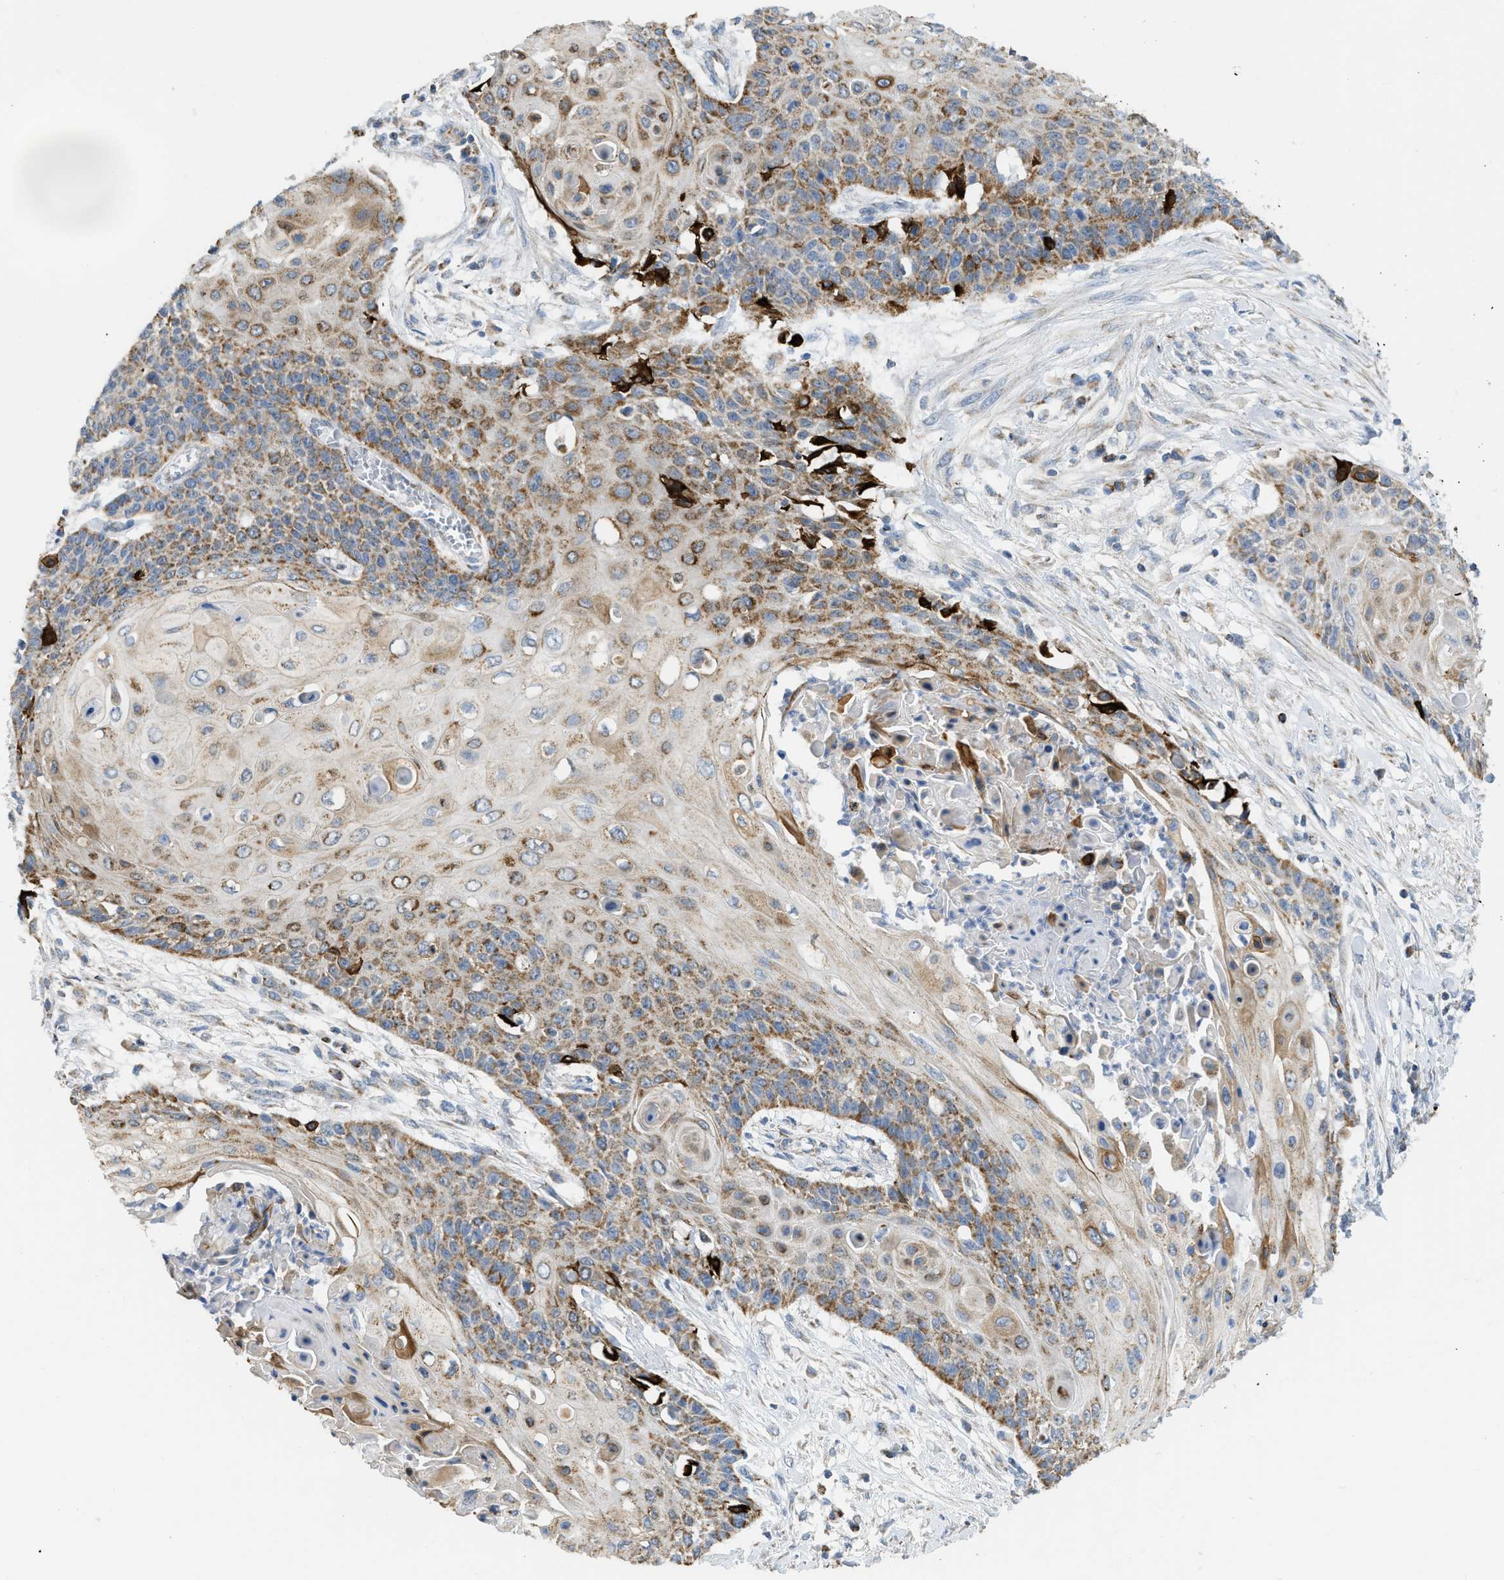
{"staining": {"intensity": "moderate", "quantity": "25%-75%", "location": "cytoplasmic/membranous"}, "tissue": "cervical cancer", "cell_type": "Tumor cells", "image_type": "cancer", "snomed": [{"axis": "morphology", "description": "Squamous cell carcinoma, NOS"}, {"axis": "topography", "description": "Cervix"}], "caption": "This is a photomicrograph of immunohistochemistry staining of cervical cancer, which shows moderate positivity in the cytoplasmic/membranous of tumor cells.", "gene": "GOT2", "patient": {"sex": "female", "age": 39}}